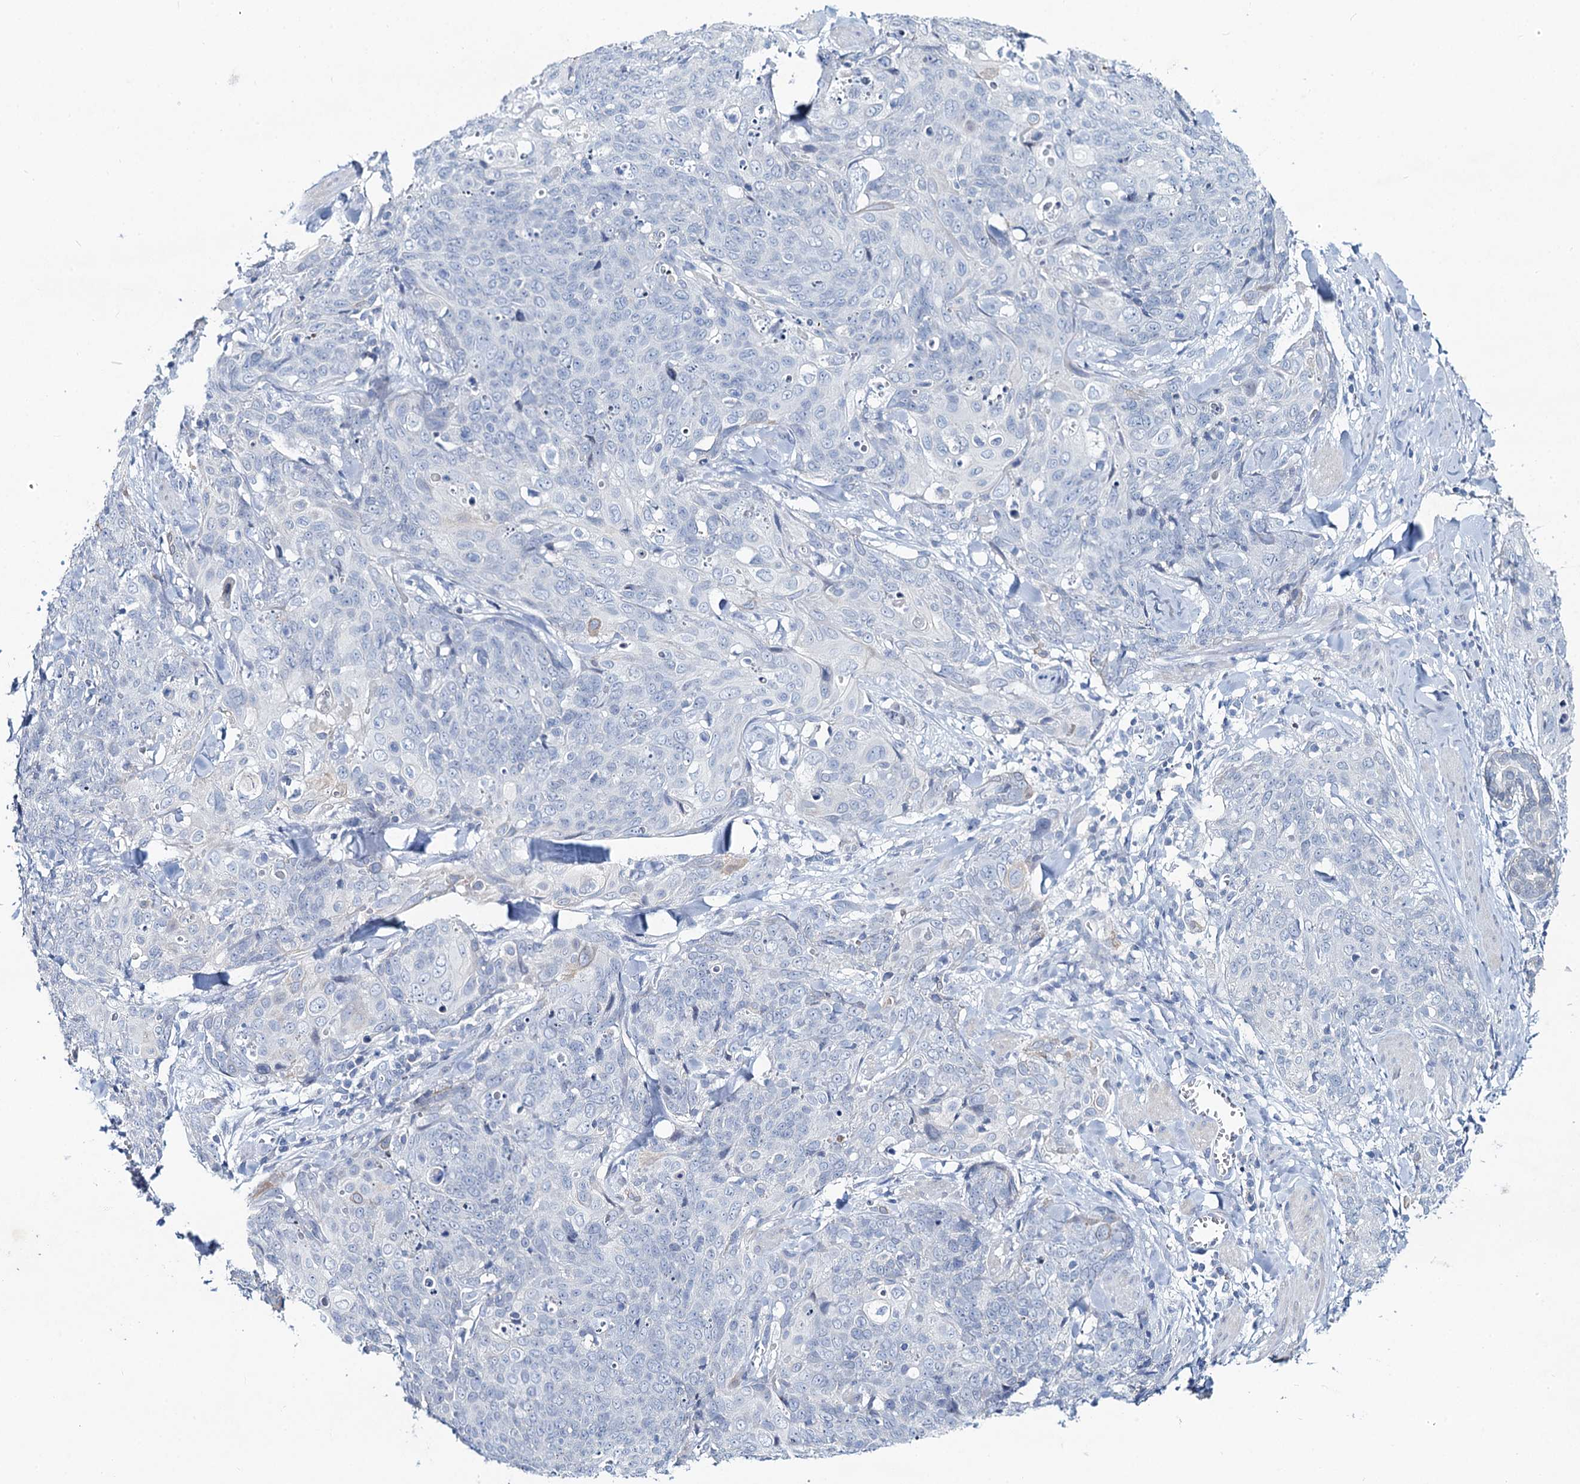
{"staining": {"intensity": "negative", "quantity": "none", "location": "none"}, "tissue": "skin cancer", "cell_type": "Tumor cells", "image_type": "cancer", "snomed": [{"axis": "morphology", "description": "Squamous cell carcinoma, NOS"}, {"axis": "topography", "description": "Skin"}, {"axis": "topography", "description": "Vulva"}], "caption": "An image of human skin cancer (squamous cell carcinoma) is negative for staining in tumor cells.", "gene": "TOX3", "patient": {"sex": "female", "age": 85}}